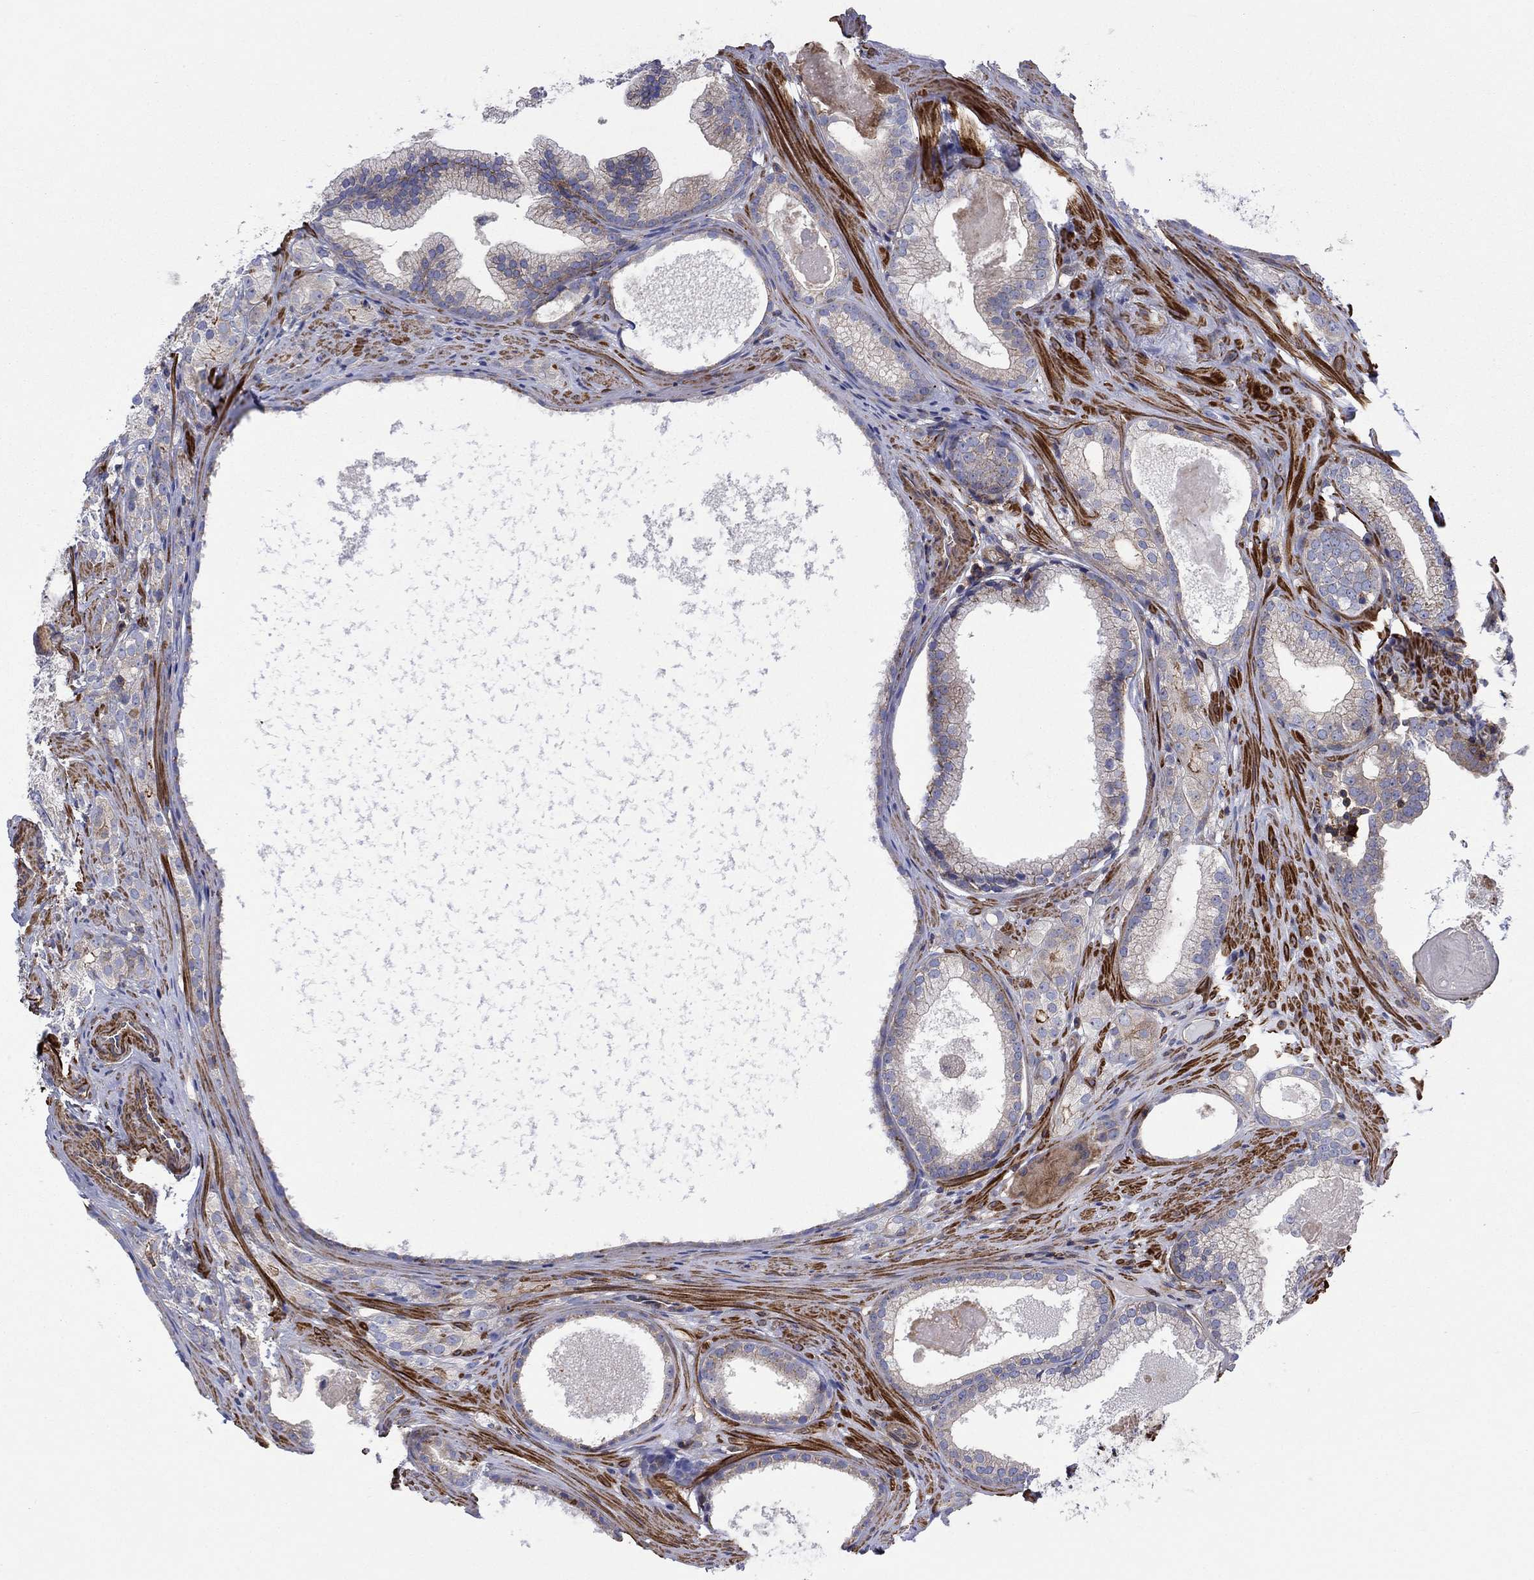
{"staining": {"intensity": "strong", "quantity": "<25%", "location": "cytoplasmic/membranous"}, "tissue": "prostate cancer", "cell_type": "Tumor cells", "image_type": "cancer", "snomed": [{"axis": "morphology", "description": "Adenocarcinoma, High grade"}, {"axis": "topography", "description": "Prostate and seminal vesicle, NOS"}], "caption": "This is an image of IHC staining of prostate cancer, which shows strong staining in the cytoplasmic/membranous of tumor cells.", "gene": "PAG1", "patient": {"sex": "male", "age": 62}}